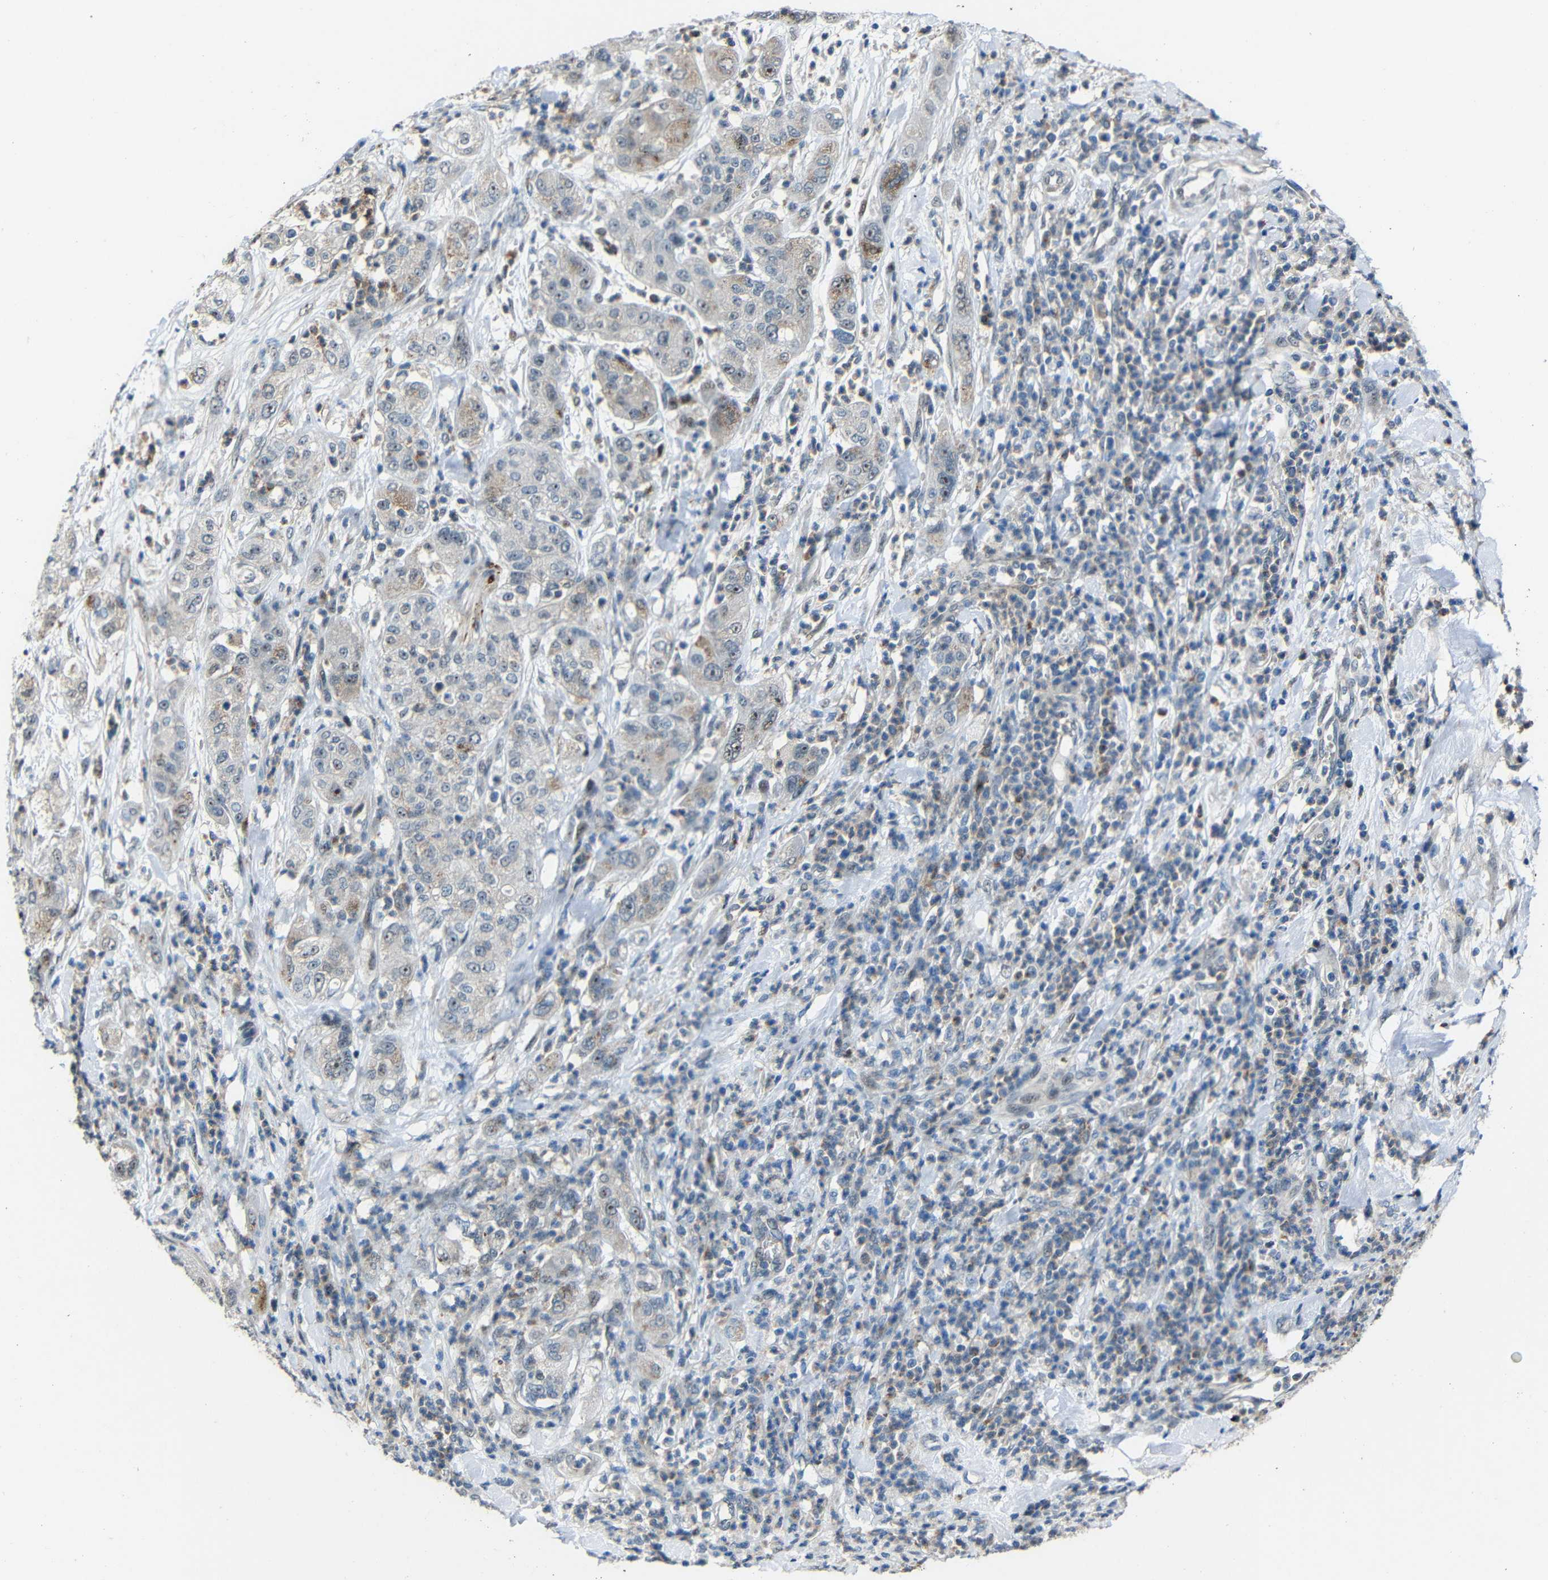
{"staining": {"intensity": "moderate", "quantity": "25%-75%", "location": "cytoplasmic/membranous,nuclear"}, "tissue": "pancreatic cancer", "cell_type": "Tumor cells", "image_type": "cancer", "snomed": [{"axis": "morphology", "description": "Adenocarcinoma, NOS"}, {"axis": "topography", "description": "Pancreas"}], "caption": "Immunohistochemistry (IHC) histopathology image of neoplastic tissue: human pancreatic cancer (adenocarcinoma) stained using immunohistochemistry displays medium levels of moderate protein expression localized specifically in the cytoplasmic/membranous and nuclear of tumor cells, appearing as a cytoplasmic/membranous and nuclear brown color.", "gene": "DNAJC5", "patient": {"sex": "female", "age": 78}}